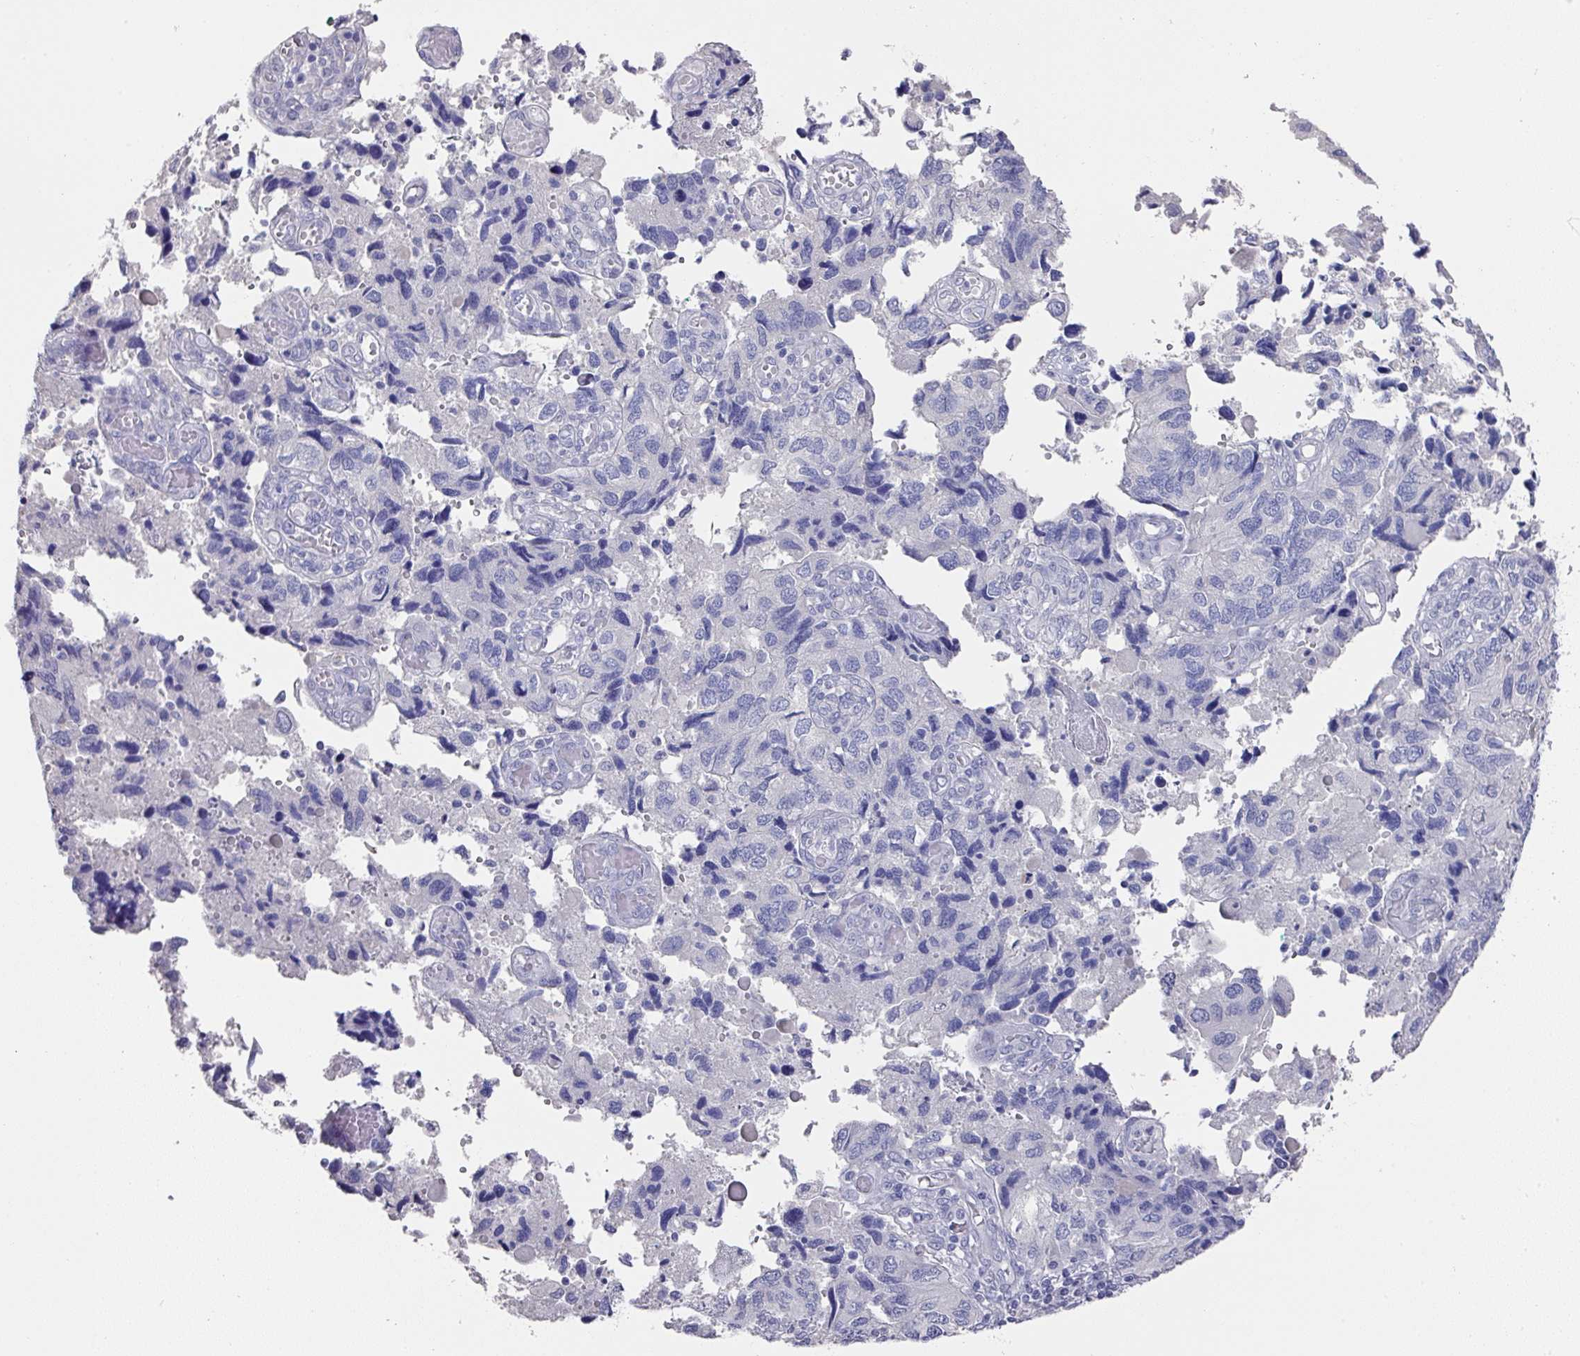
{"staining": {"intensity": "negative", "quantity": "none", "location": "none"}, "tissue": "endometrial cancer", "cell_type": "Tumor cells", "image_type": "cancer", "snomed": [{"axis": "morphology", "description": "Carcinoma, NOS"}, {"axis": "topography", "description": "Uterus"}], "caption": "Image shows no protein staining in tumor cells of endometrial cancer tissue.", "gene": "DAZL", "patient": {"sex": "female", "age": 76}}